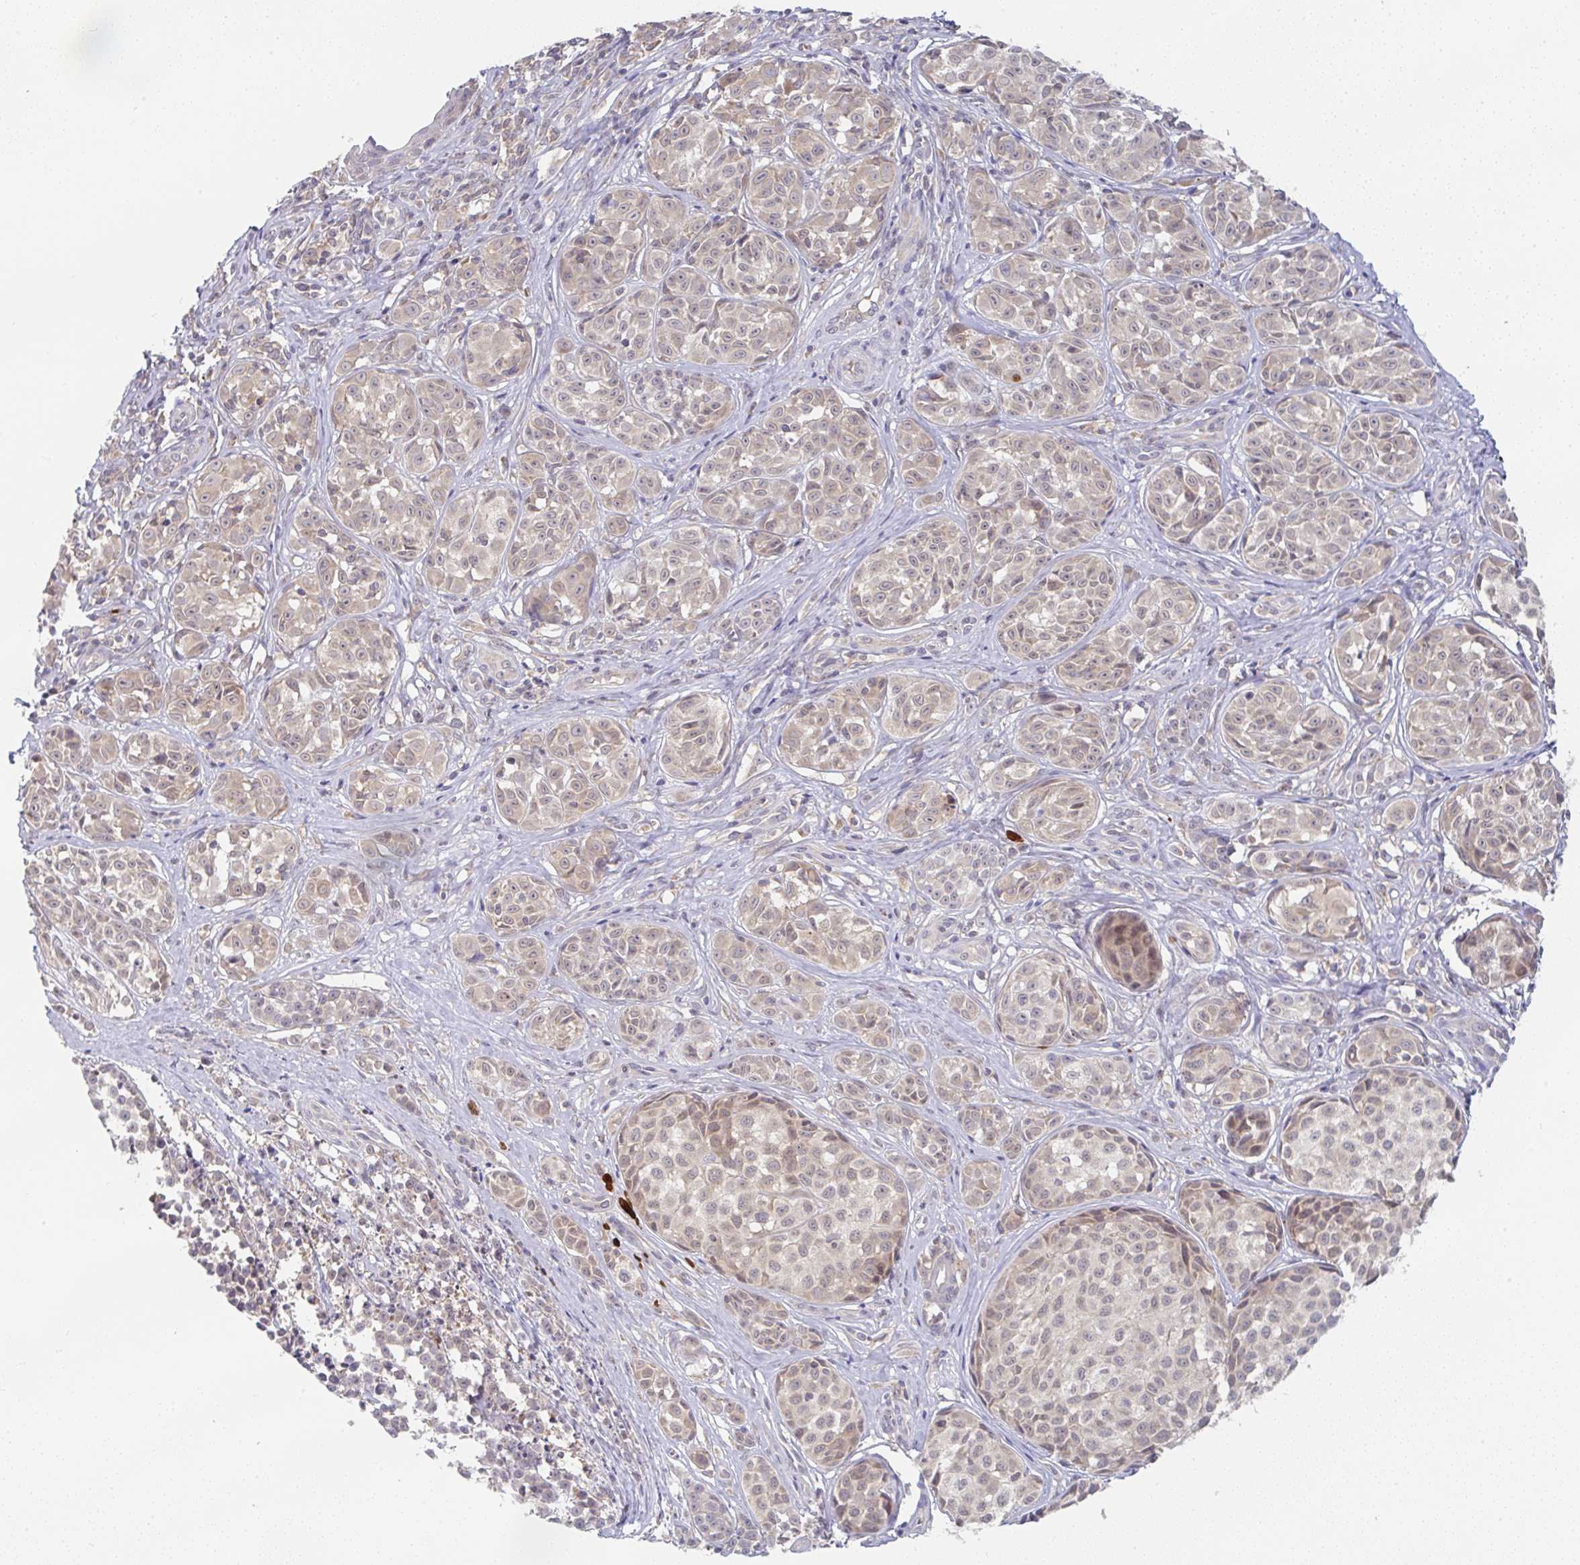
{"staining": {"intensity": "weak", "quantity": ">75%", "location": "cytoplasmic/membranous,nuclear"}, "tissue": "melanoma", "cell_type": "Tumor cells", "image_type": "cancer", "snomed": [{"axis": "morphology", "description": "Malignant melanoma, NOS"}, {"axis": "topography", "description": "Skin"}], "caption": "Immunohistochemistry image of human melanoma stained for a protein (brown), which shows low levels of weak cytoplasmic/membranous and nuclear positivity in approximately >75% of tumor cells.", "gene": "DERL2", "patient": {"sex": "female", "age": 35}}